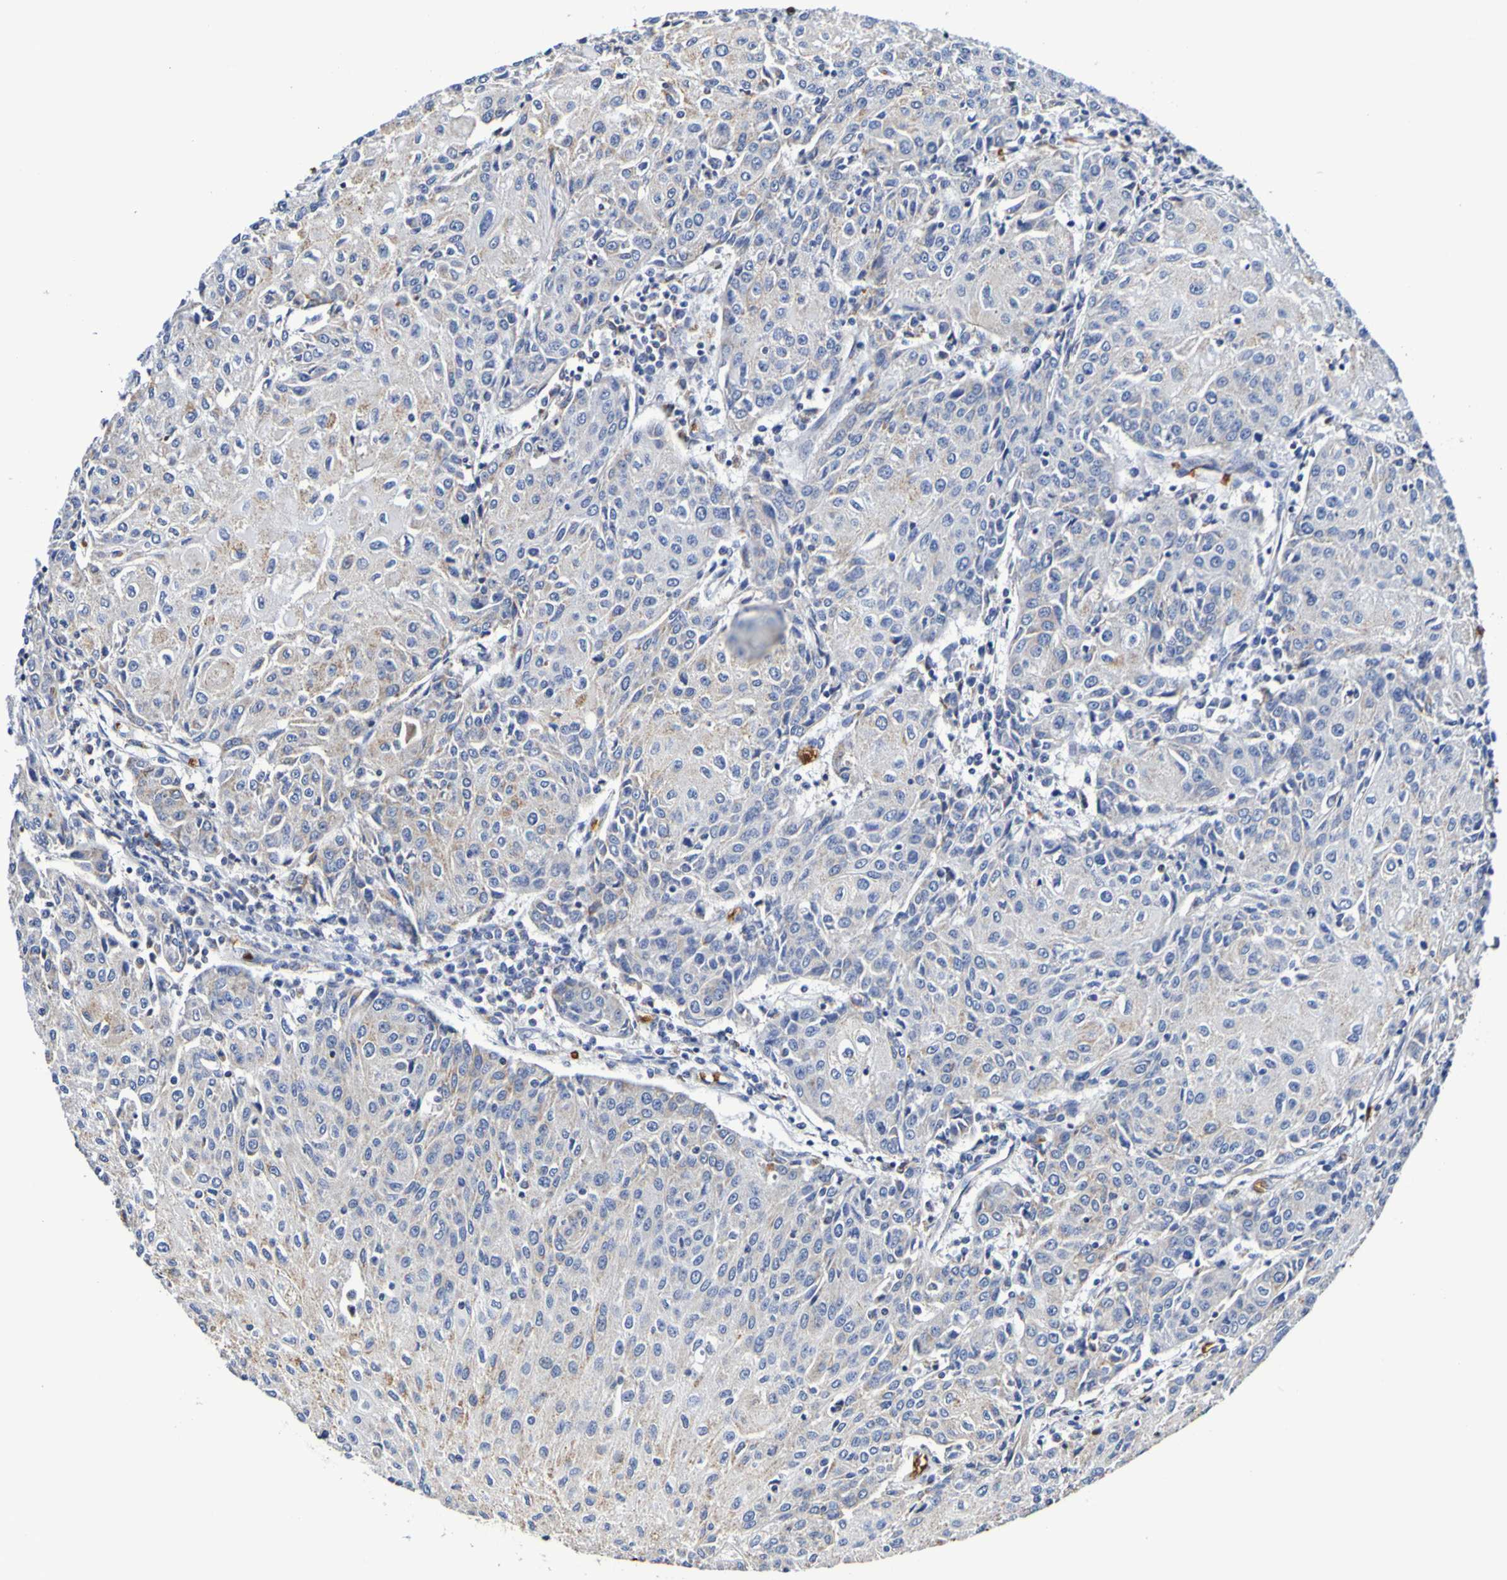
{"staining": {"intensity": "weak", "quantity": "<25%", "location": "cytoplasmic/membranous"}, "tissue": "urothelial cancer", "cell_type": "Tumor cells", "image_type": "cancer", "snomed": [{"axis": "morphology", "description": "Urothelial carcinoma, High grade"}, {"axis": "topography", "description": "Urinary bladder"}], "caption": "Micrograph shows no significant protein expression in tumor cells of urothelial cancer. (DAB immunohistochemistry, high magnification).", "gene": "WNT4", "patient": {"sex": "female", "age": 85}}